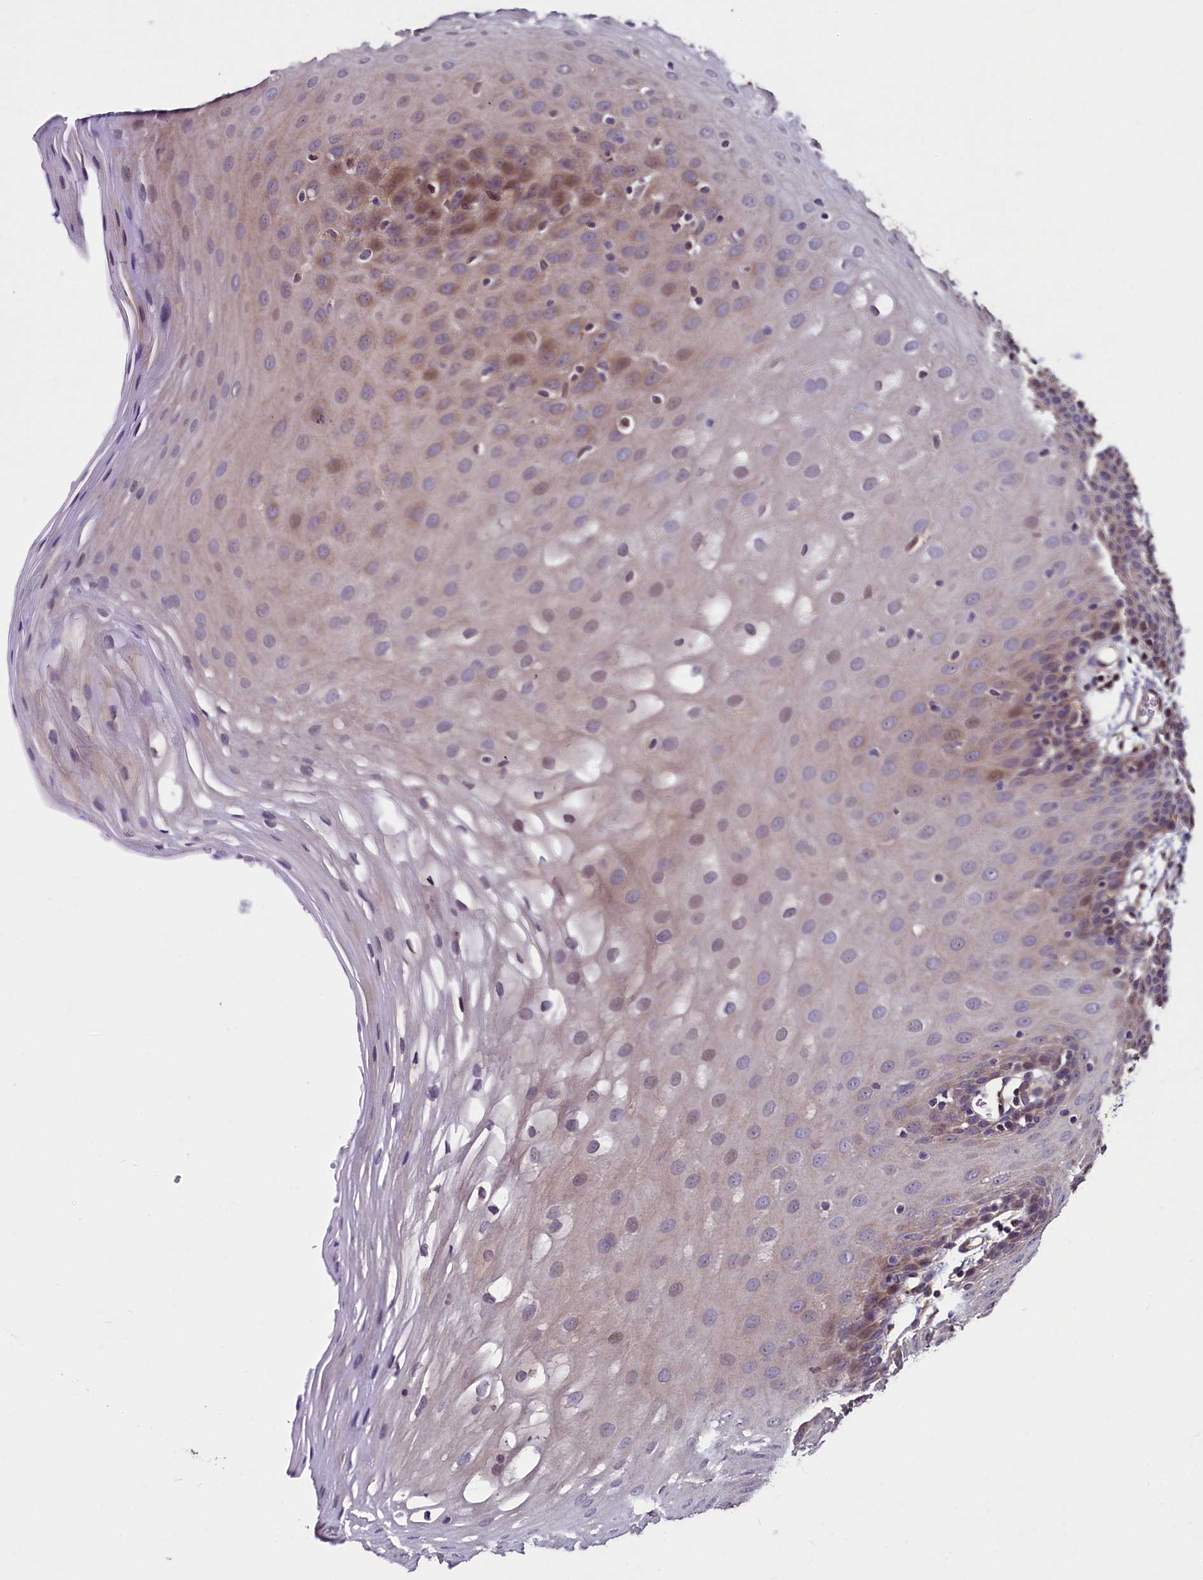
{"staining": {"intensity": "weak", "quantity": "25%-75%", "location": "cytoplasmic/membranous,nuclear"}, "tissue": "oral mucosa", "cell_type": "Squamous epithelial cells", "image_type": "normal", "snomed": [{"axis": "morphology", "description": "Normal tissue, NOS"}, {"axis": "topography", "description": "Skeletal muscle"}, {"axis": "topography", "description": "Oral tissue"}, {"axis": "topography", "description": "Salivary gland"}, {"axis": "topography", "description": "Peripheral nerve tissue"}], "caption": "Squamous epithelial cells display low levels of weak cytoplasmic/membranous,nuclear positivity in approximately 25%-75% of cells in normal human oral mucosa.", "gene": "PALM", "patient": {"sex": "male", "age": 54}}